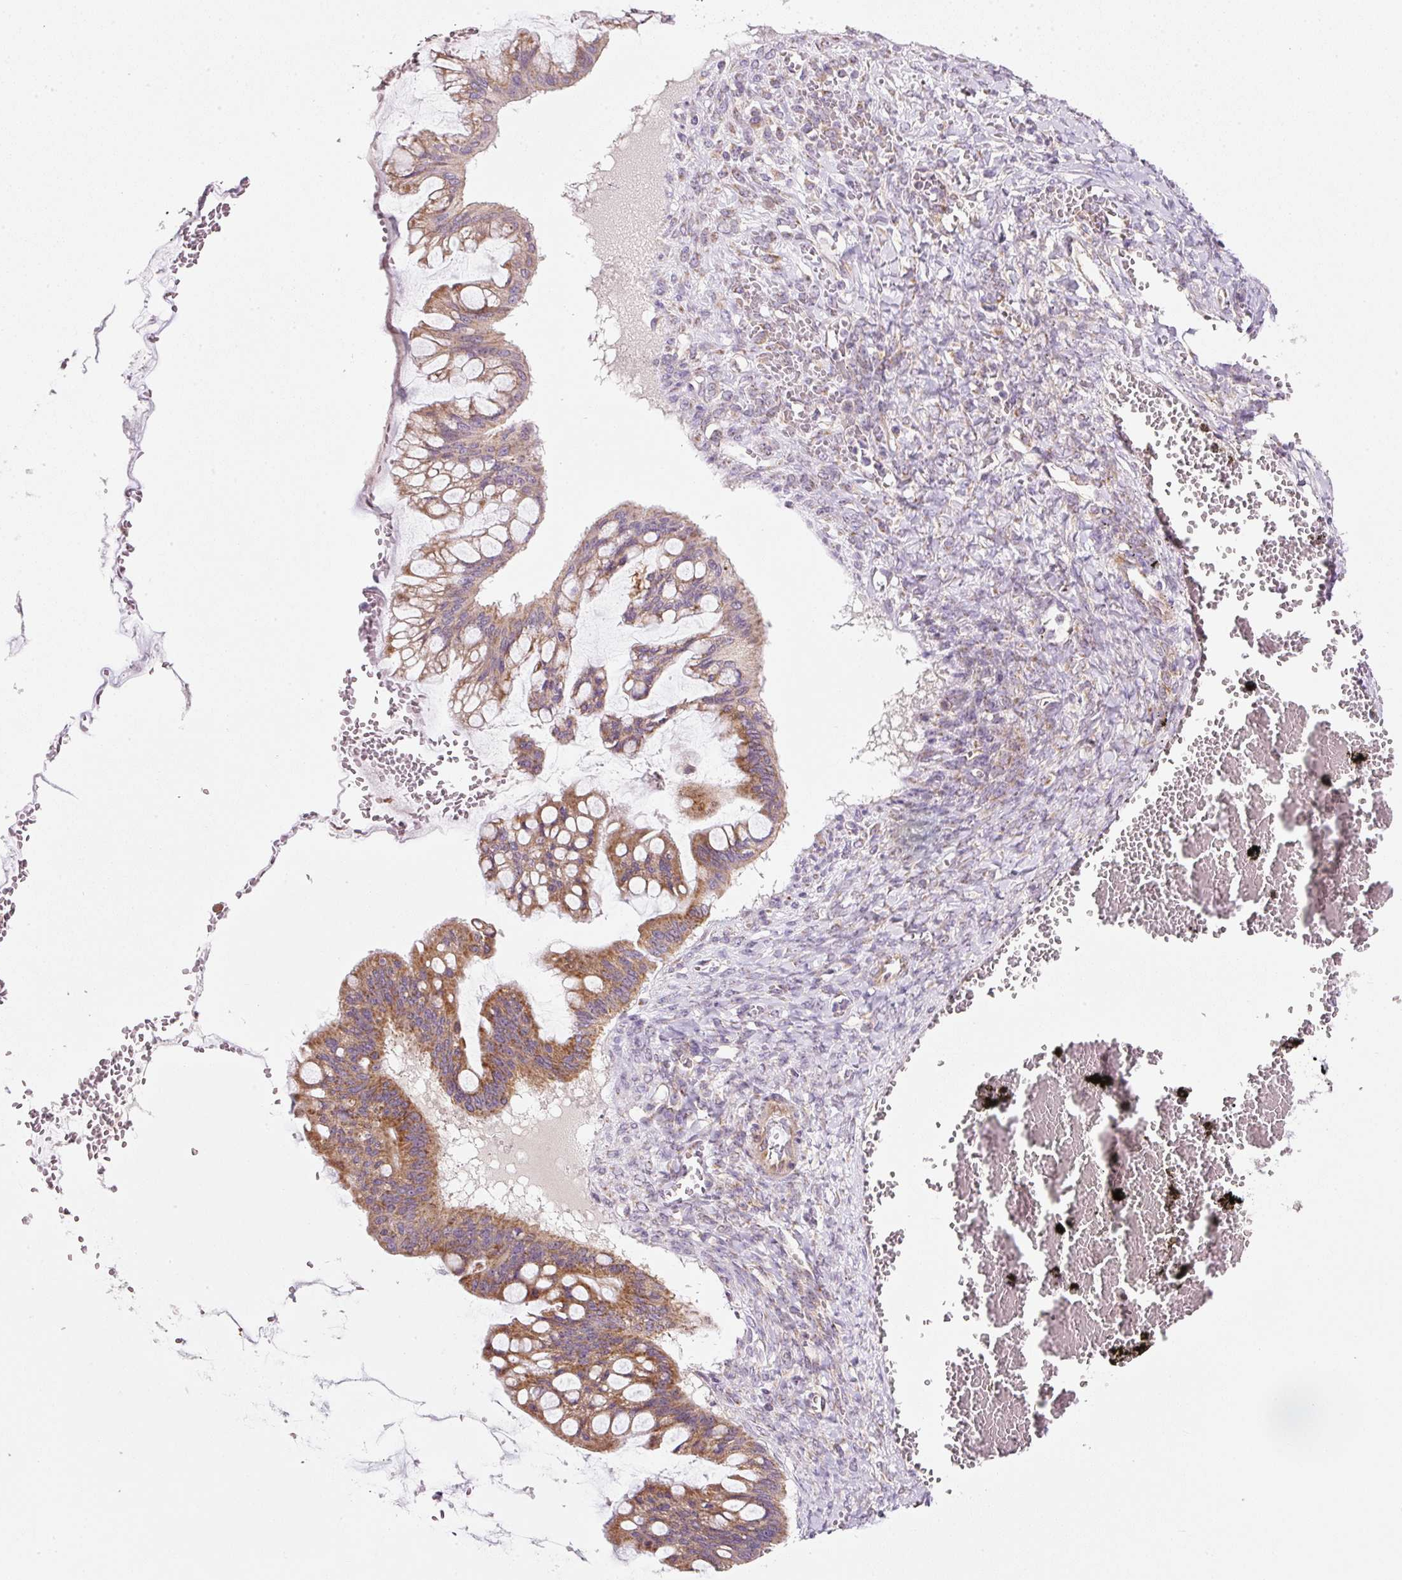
{"staining": {"intensity": "moderate", "quantity": ">75%", "location": "cytoplasmic/membranous"}, "tissue": "ovarian cancer", "cell_type": "Tumor cells", "image_type": "cancer", "snomed": [{"axis": "morphology", "description": "Cystadenocarcinoma, mucinous, NOS"}, {"axis": "topography", "description": "Ovary"}], "caption": "Ovarian cancer (mucinous cystadenocarcinoma) stained with DAB (3,3'-diaminobenzidine) immunohistochemistry exhibits medium levels of moderate cytoplasmic/membranous staining in about >75% of tumor cells. The staining is performed using DAB brown chromogen to label protein expression. The nuclei are counter-stained blue using hematoxylin.", "gene": "FAM78B", "patient": {"sex": "female", "age": 73}}